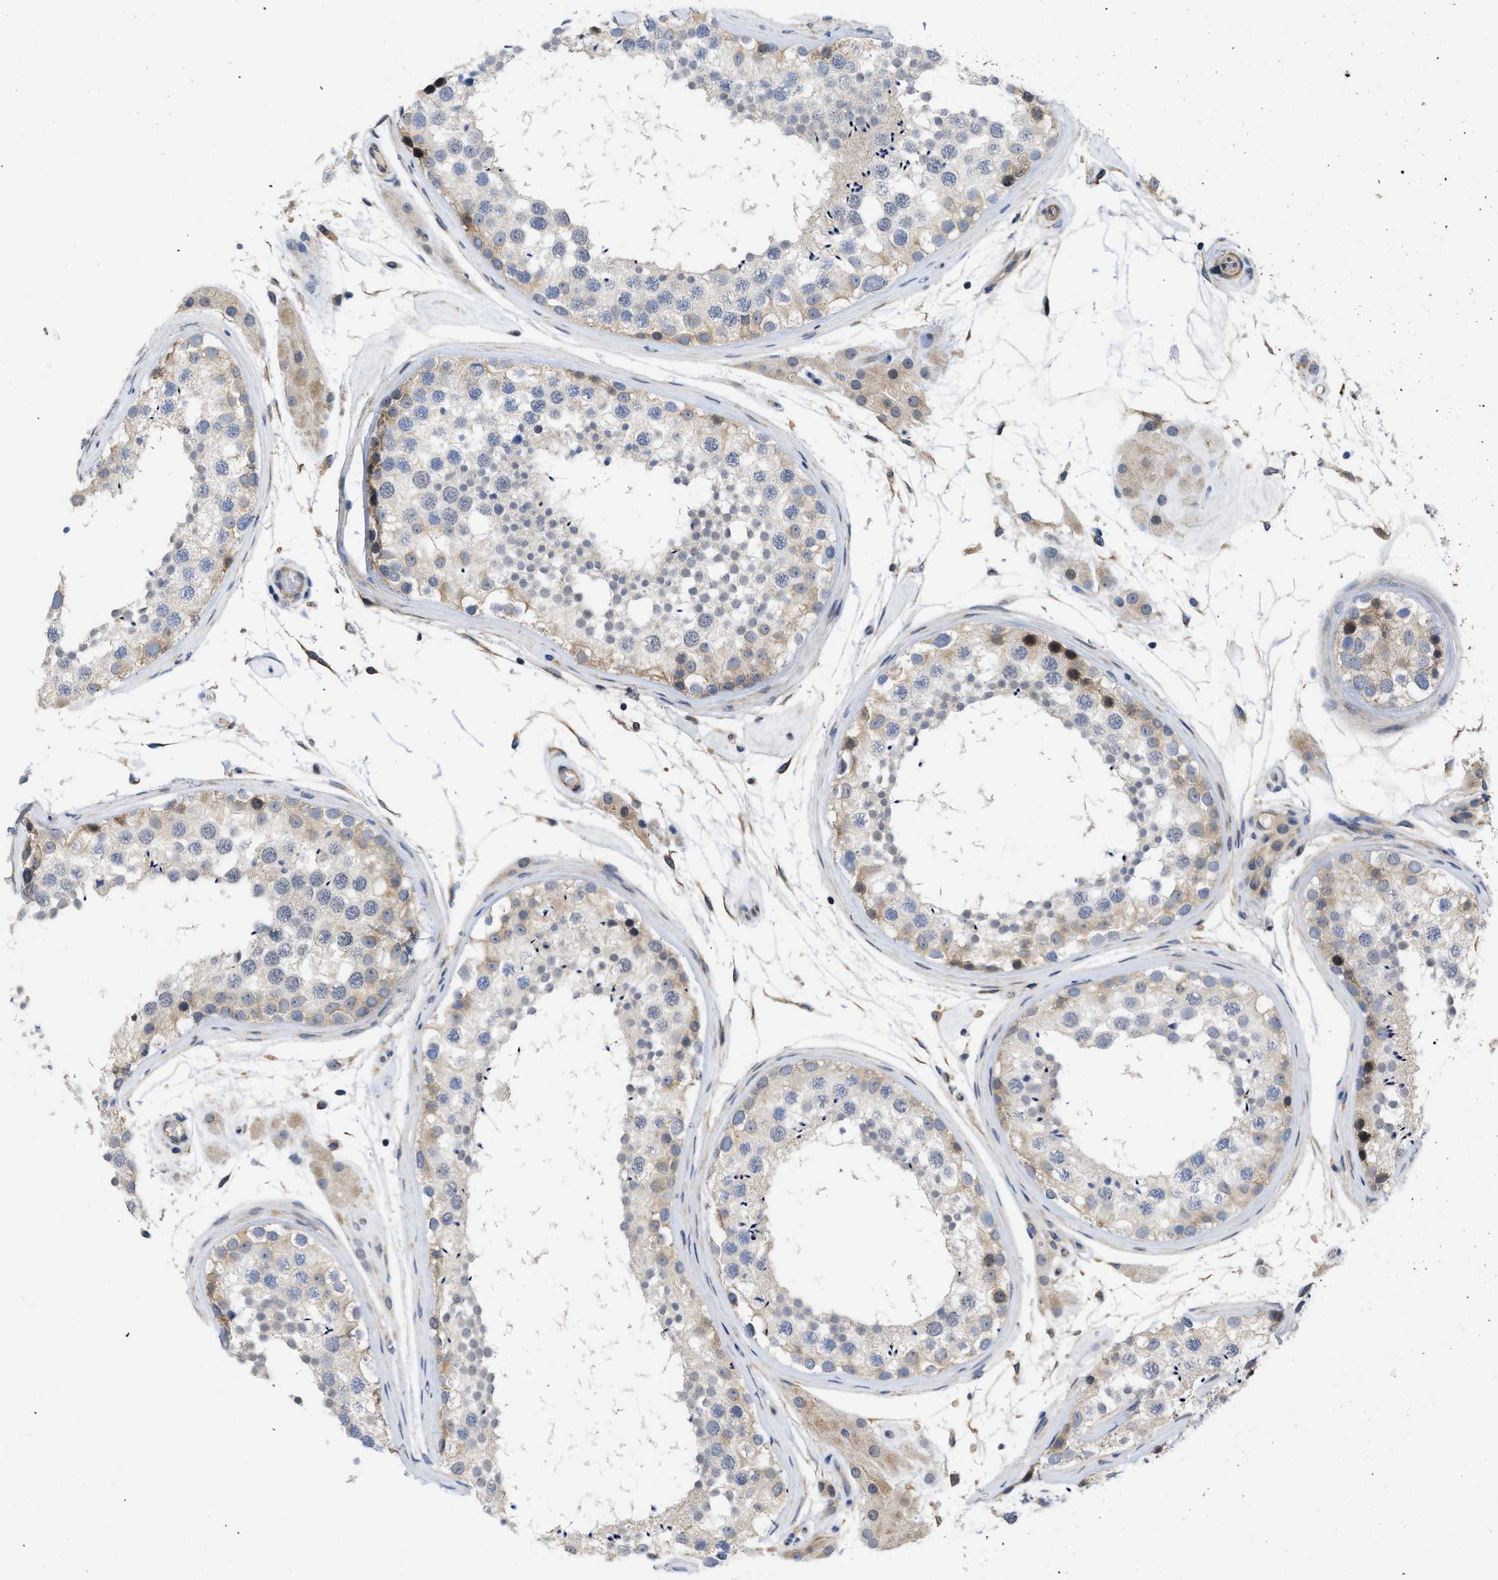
{"staining": {"intensity": "weak", "quantity": "25%-75%", "location": "cytoplasmic/membranous"}, "tissue": "testis", "cell_type": "Cells in seminiferous ducts", "image_type": "normal", "snomed": [{"axis": "morphology", "description": "Normal tissue, NOS"}, {"axis": "topography", "description": "Testis"}], "caption": "This is a micrograph of IHC staining of benign testis, which shows weak positivity in the cytoplasmic/membranous of cells in seminiferous ducts.", "gene": "ARHGEF26", "patient": {"sex": "male", "age": 46}}